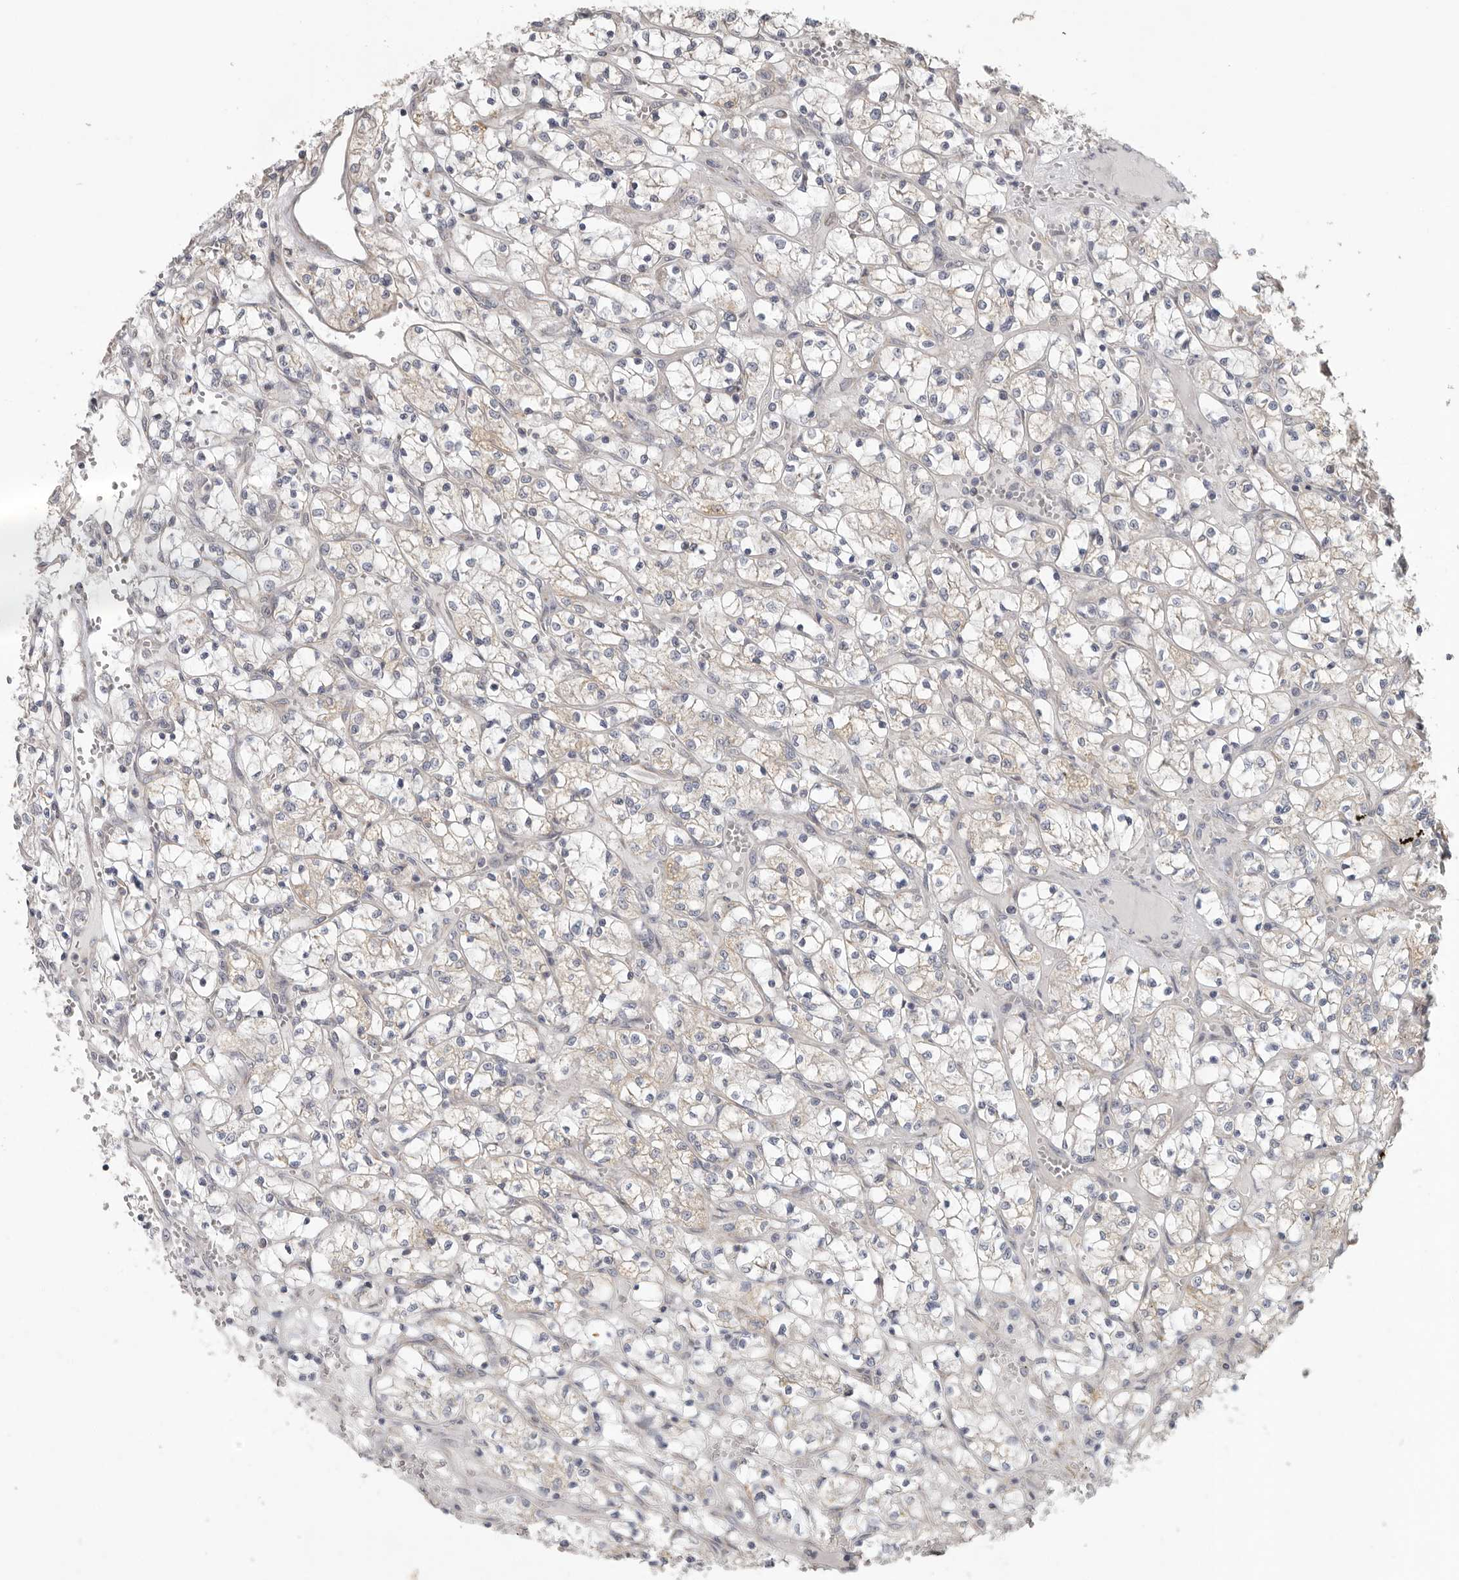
{"staining": {"intensity": "weak", "quantity": "<25%", "location": "cytoplasmic/membranous"}, "tissue": "renal cancer", "cell_type": "Tumor cells", "image_type": "cancer", "snomed": [{"axis": "morphology", "description": "Adenocarcinoma, NOS"}, {"axis": "topography", "description": "Kidney"}], "caption": "A photomicrograph of renal cancer (adenocarcinoma) stained for a protein exhibits no brown staining in tumor cells.", "gene": "UNK", "patient": {"sex": "female", "age": 69}}